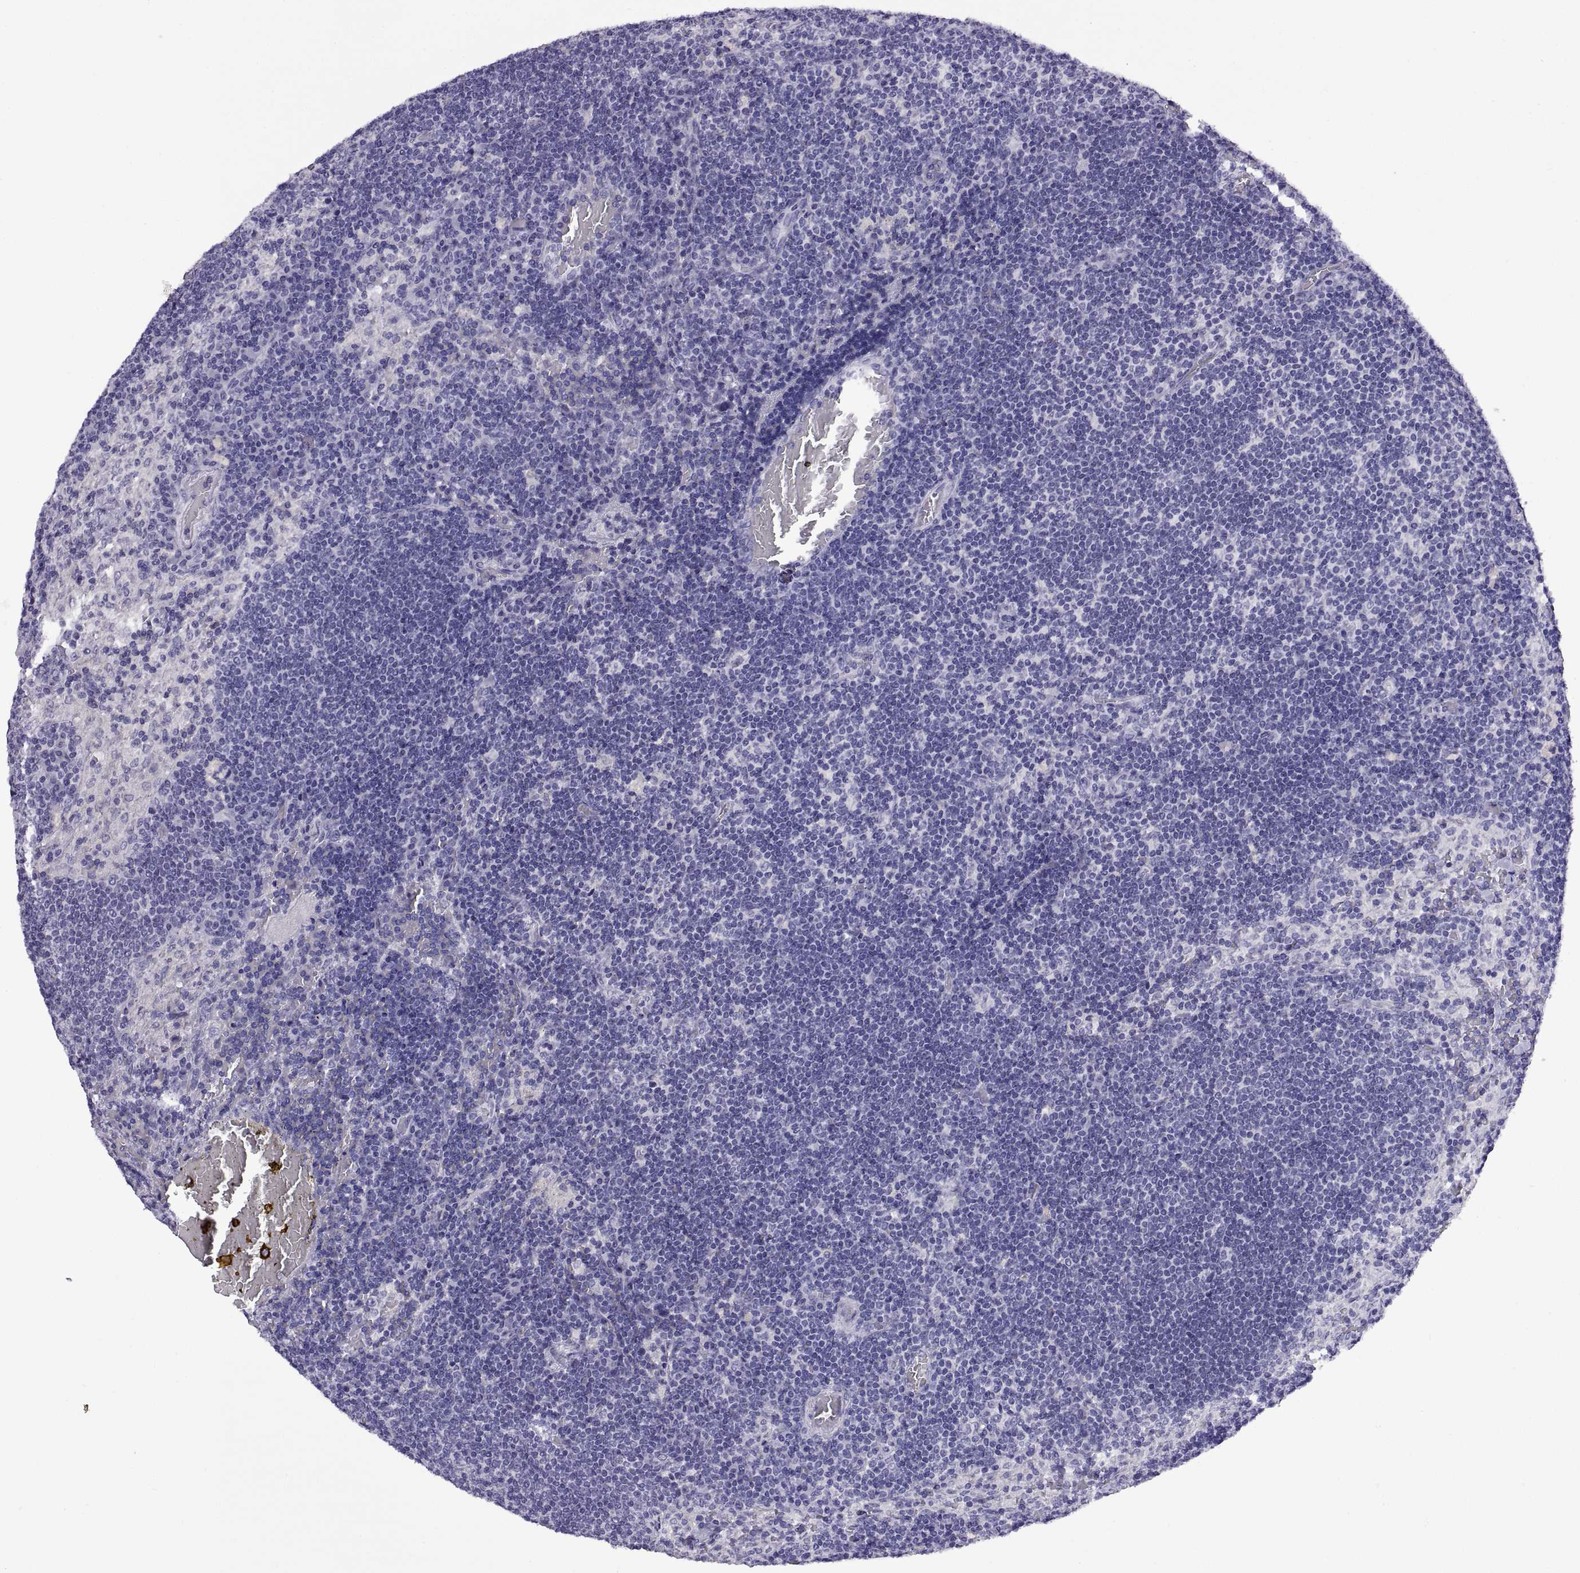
{"staining": {"intensity": "negative", "quantity": "none", "location": "none"}, "tissue": "lymph node", "cell_type": "Germinal center cells", "image_type": "normal", "snomed": [{"axis": "morphology", "description": "Normal tissue, NOS"}, {"axis": "topography", "description": "Lymph node"}], "caption": "Immunohistochemistry (IHC) image of benign lymph node stained for a protein (brown), which shows no positivity in germinal center cells. (DAB (3,3'-diaminobenzidine) IHC visualized using brightfield microscopy, high magnification).", "gene": "CRISP1", "patient": {"sex": "male", "age": 63}}